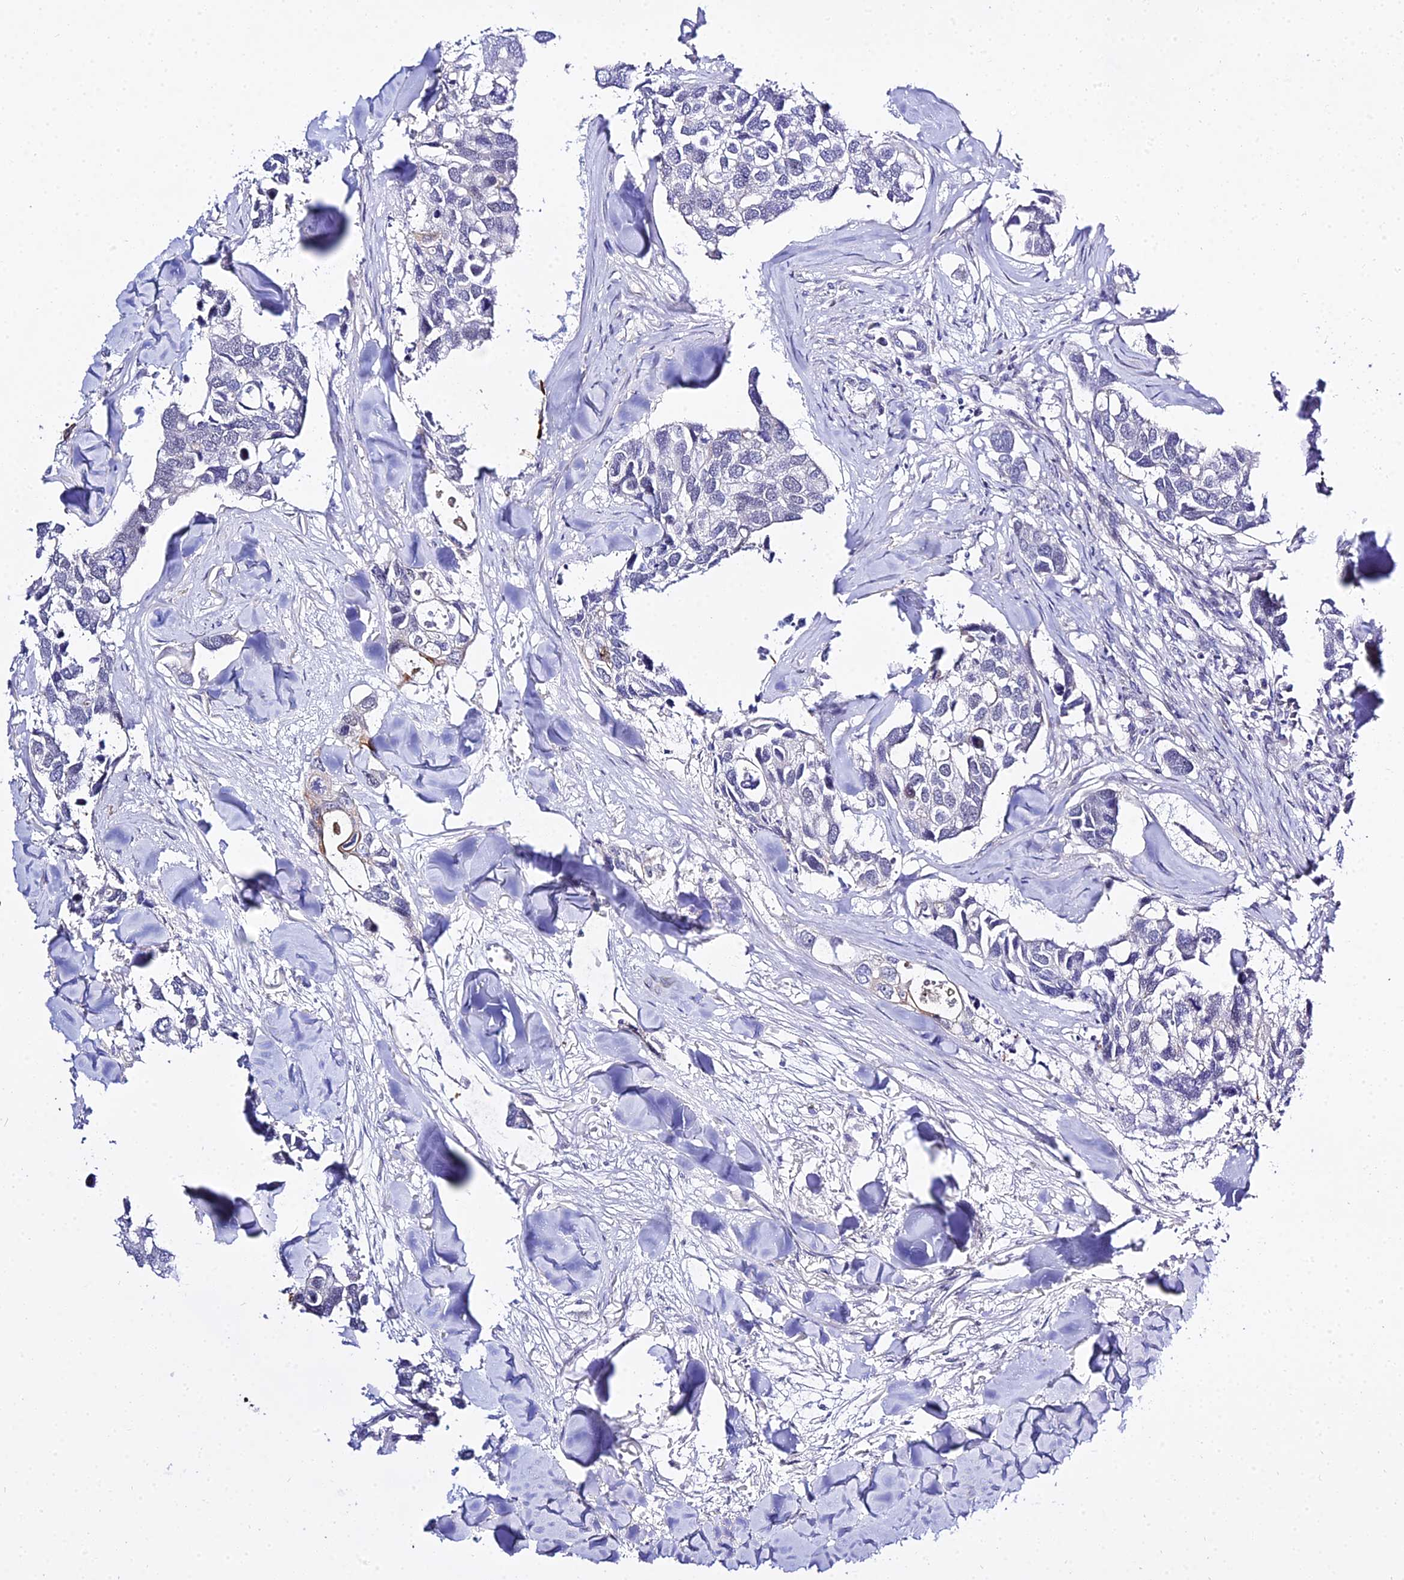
{"staining": {"intensity": "negative", "quantity": "none", "location": "none"}, "tissue": "breast cancer", "cell_type": "Tumor cells", "image_type": "cancer", "snomed": [{"axis": "morphology", "description": "Duct carcinoma"}, {"axis": "topography", "description": "Breast"}], "caption": "Breast invasive ductal carcinoma was stained to show a protein in brown. There is no significant staining in tumor cells.", "gene": "ZNF628", "patient": {"sex": "female", "age": 83}}